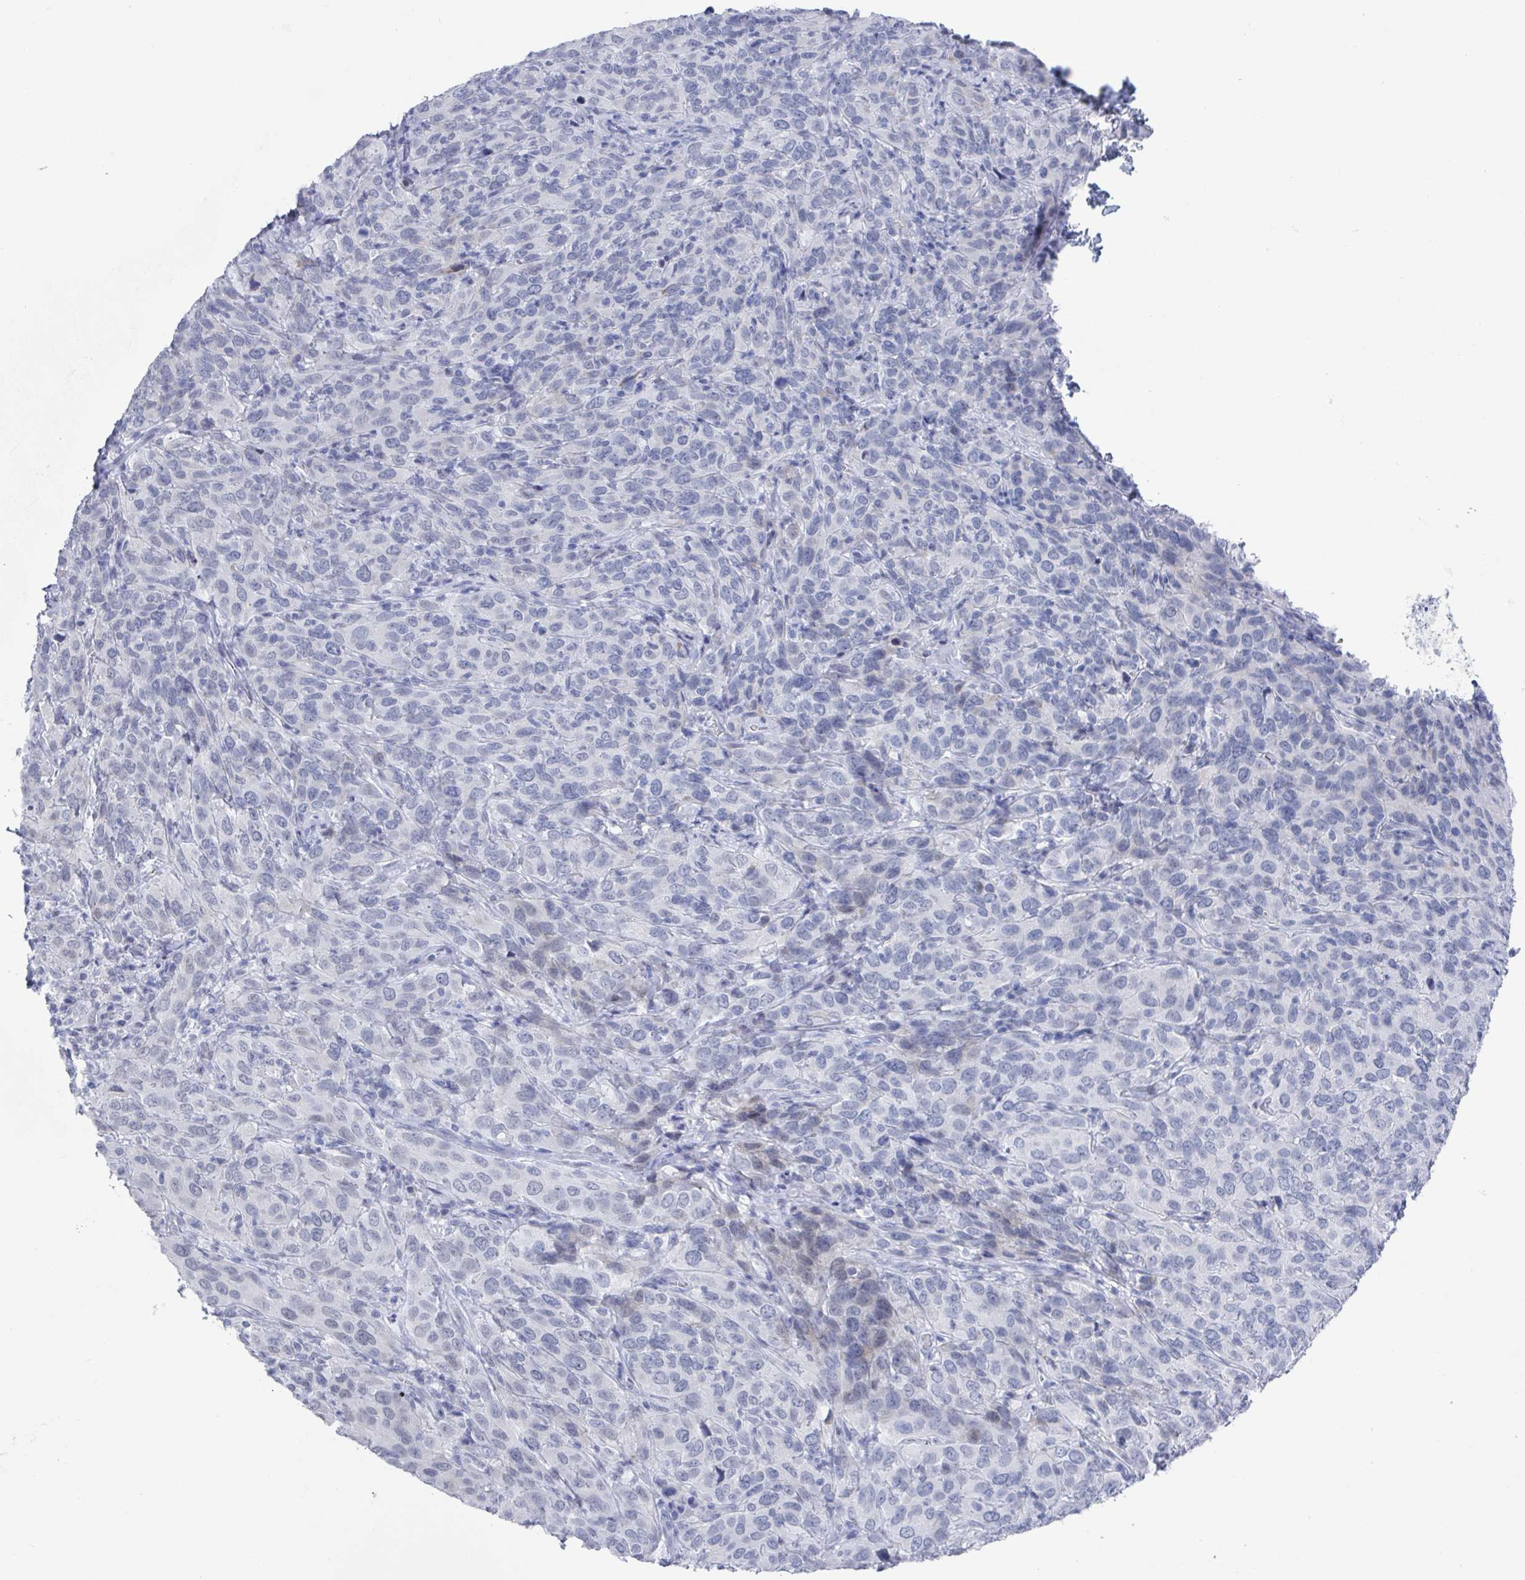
{"staining": {"intensity": "negative", "quantity": "none", "location": "none"}, "tissue": "cervical cancer", "cell_type": "Tumor cells", "image_type": "cancer", "snomed": [{"axis": "morphology", "description": "Squamous cell carcinoma, NOS"}, {"axis": "topography", "description": "Cervix"}], "caption": "A histopathology image of human cervical cancer (squamous cell carcinoma) is negative for staining in tumor cells. (DAB IHC with hematoxylin counter stain).", "gene": "CAMKV", "patient": {"sex": "female", "age": 51}}